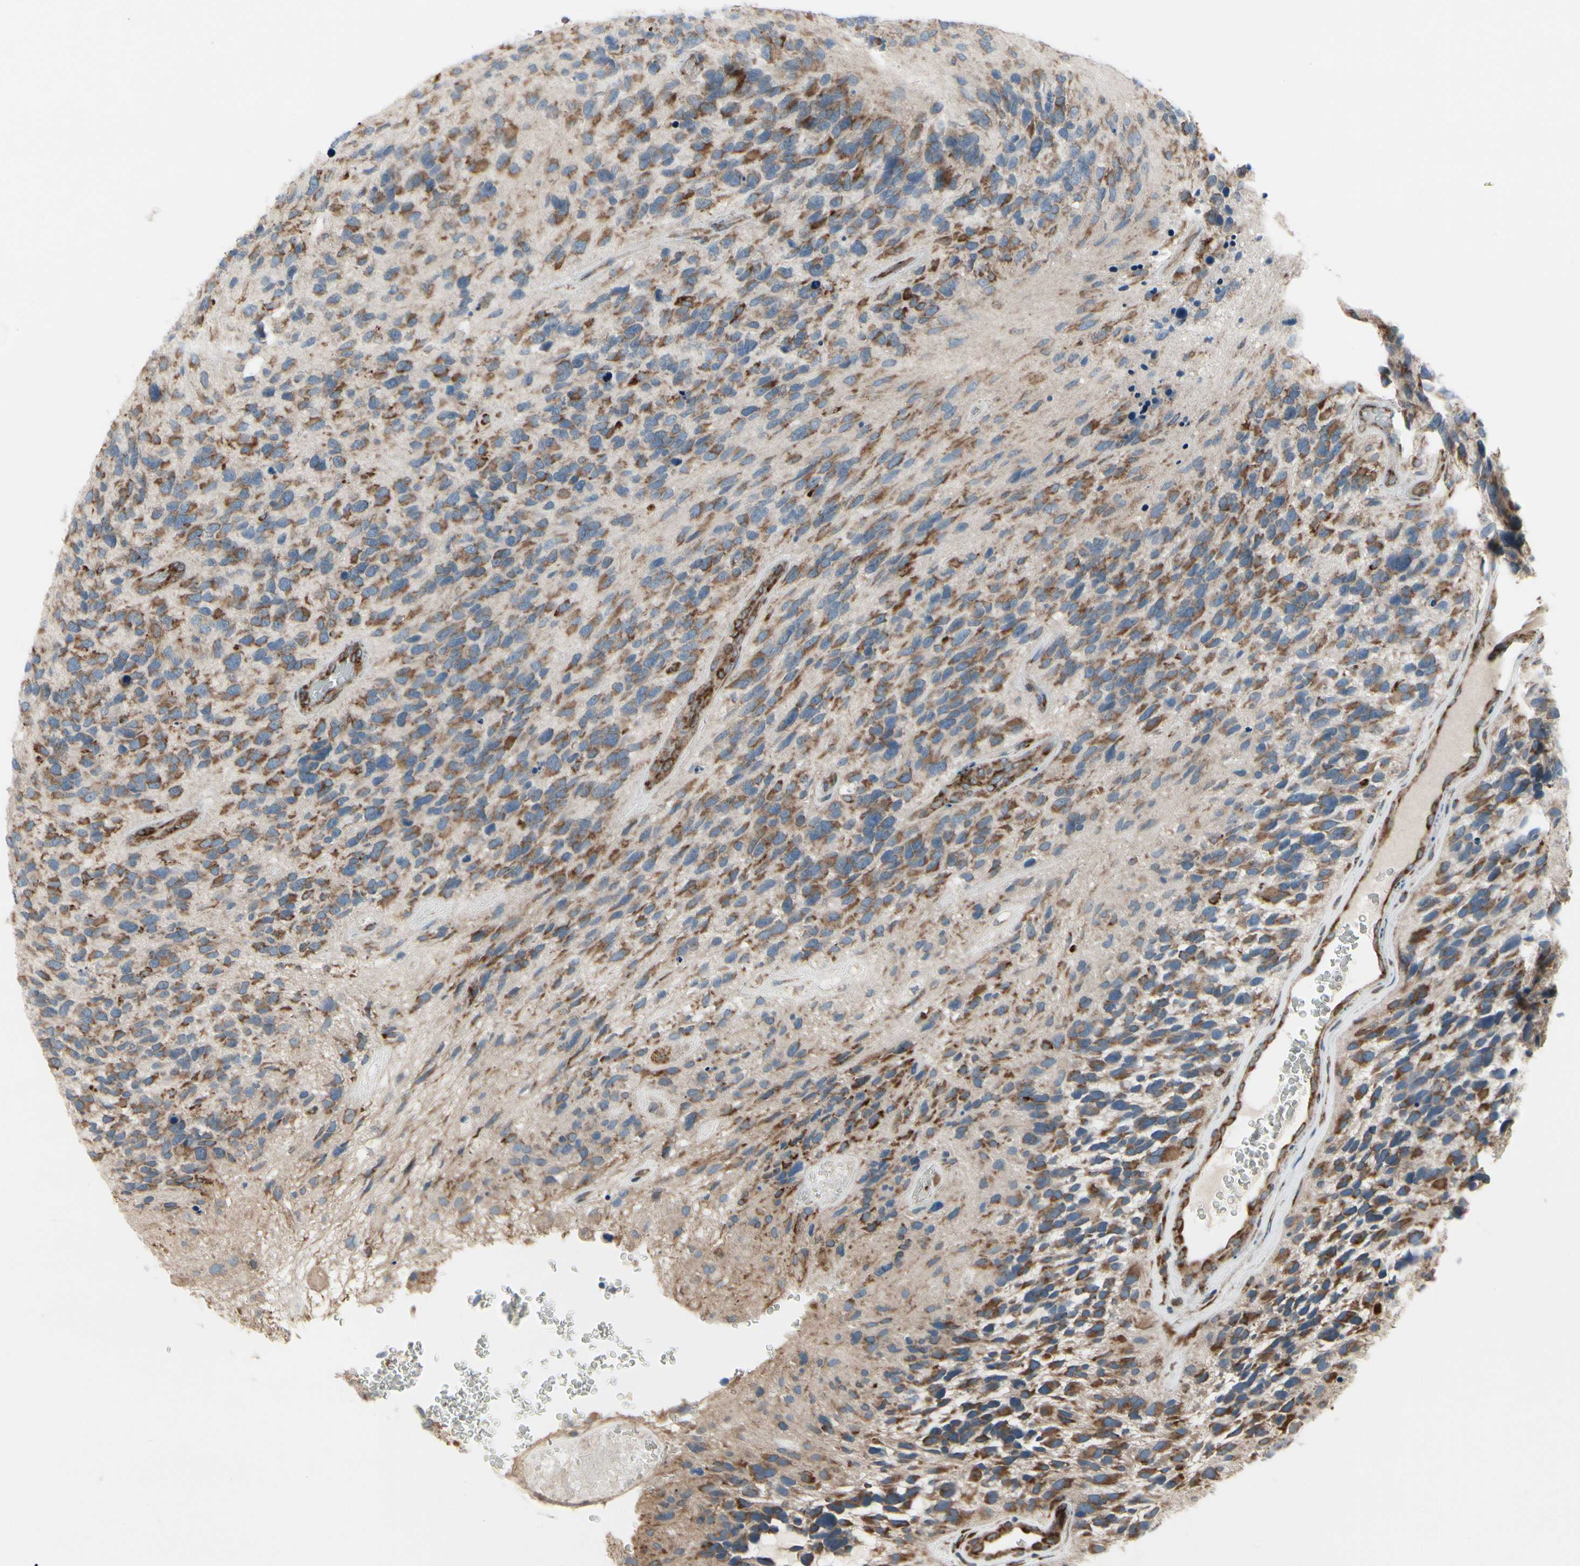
{"staining": {"intensity": "moderate", "quantity": ">75%", "location": "cytoplasmic/membranous"}, "tissue": "glioma", "cell_type": "Tumor cells", "image_type": "cancer", "snomed": [{"axis": "morphology", "description": "Glioma, malignant, High grade"}, {"axis": "topography", "description": "Brain"}], "caption": "Glioma stained with DAB (3,3'-diaminobenzidine) immunohistochemistry (IHC) demonstrates medium levels of moderate cytoplasmic/membranous positivity in approximately >75% of tumor cells.", "gene": "FNDC3A", "patient": {"sex": "female", "age": 58}}